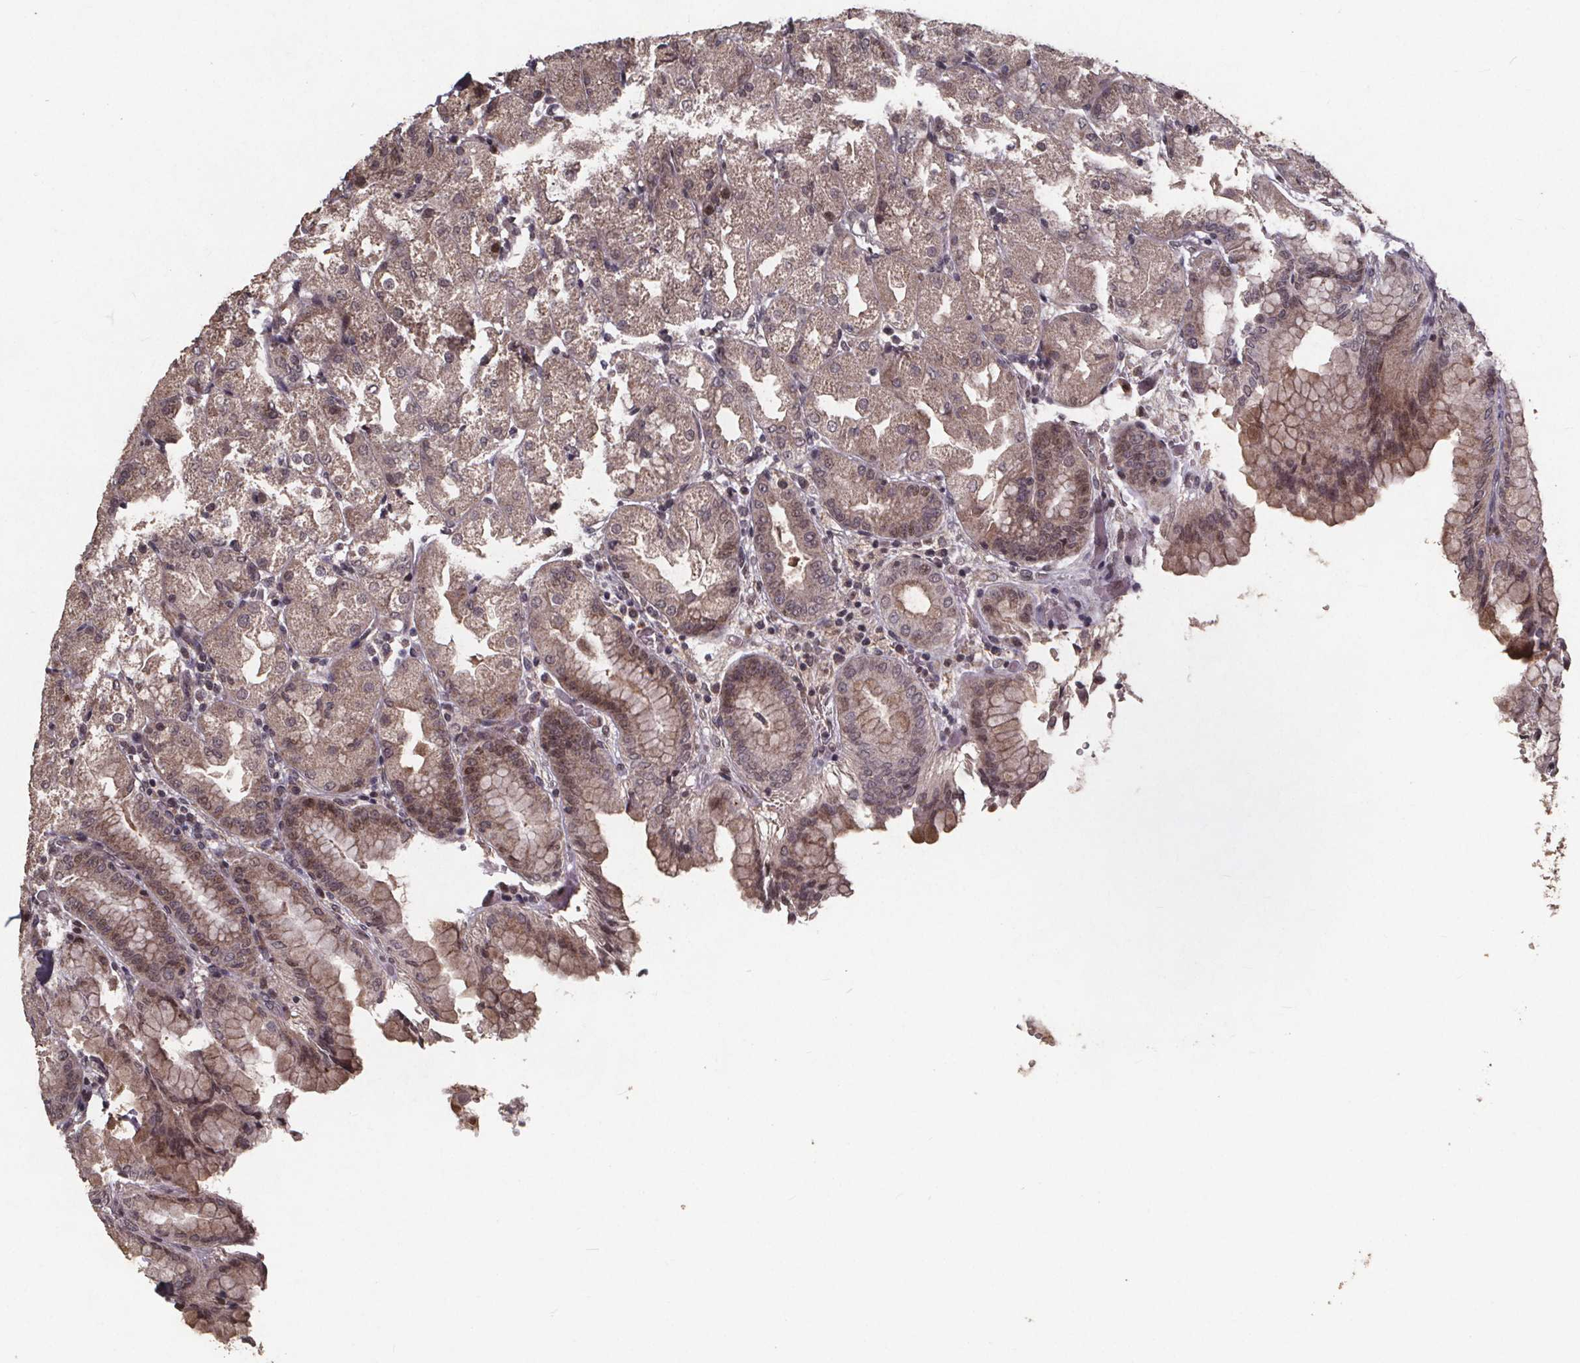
{"staining": {"intensity": "weak", "quantity": "25%-75%", "location": "cytoplasmic/membranous,nuclear"}, "tissue": "stomach", "cell_type": "Glandular cells", "image_type": "normal", "snomed": [{"axis": "morphology", "description": "Normal tissue, NOS"}, {"axis": "topography", "description": "Stomach, upper"}, {"axis": "topography", "description": "Stomach"}, {"axis": "topography", "description": "Stomach, lower"}], "caption": "Stomach stained with DAB (3,3'-diaminobenzidine) immunohistochemistry reveals low levels of weak cytoplasmic/membranous,nuclear positivity in approximately 25%-75% of glandular cells.", "gene": "GPX3", "patient": {"sex": "male", "age": 62}}